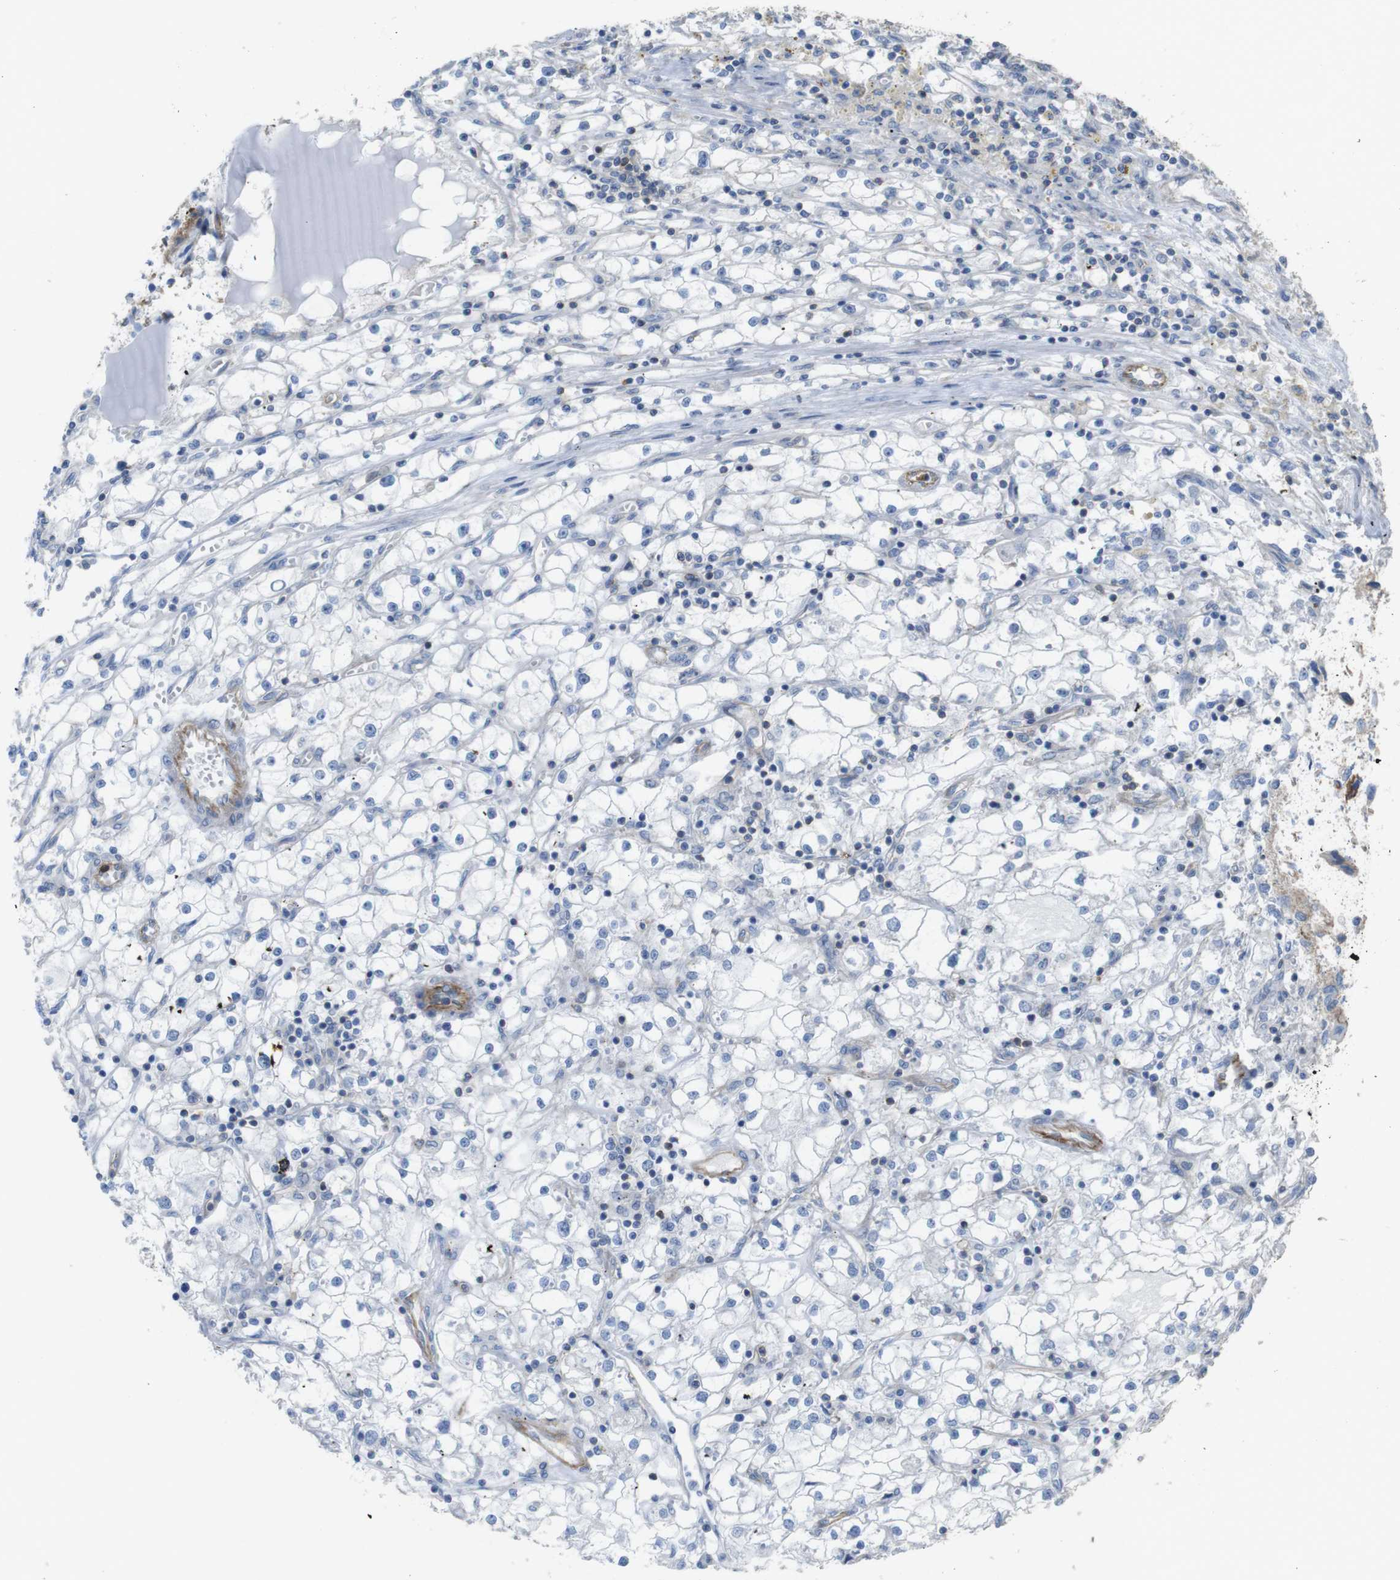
{"staining": {"intensity": "weak", "quantity": "<25%", "location": "cytoplasmic/membranous"}, "tissue": "renal cancer", "cell_type": "Tumor cells", "image_type": "cancer", "snomed": [{"axis": "morphology", "description": "Adenocarcinoma, NOS"}, {"axis": "topography", "description": "Kidney"}], "caption": "IHC of renal cancer displays no expression in tumor cells.", "gene": "PREX2", "patient": {"sex": "male", "age": 56}}